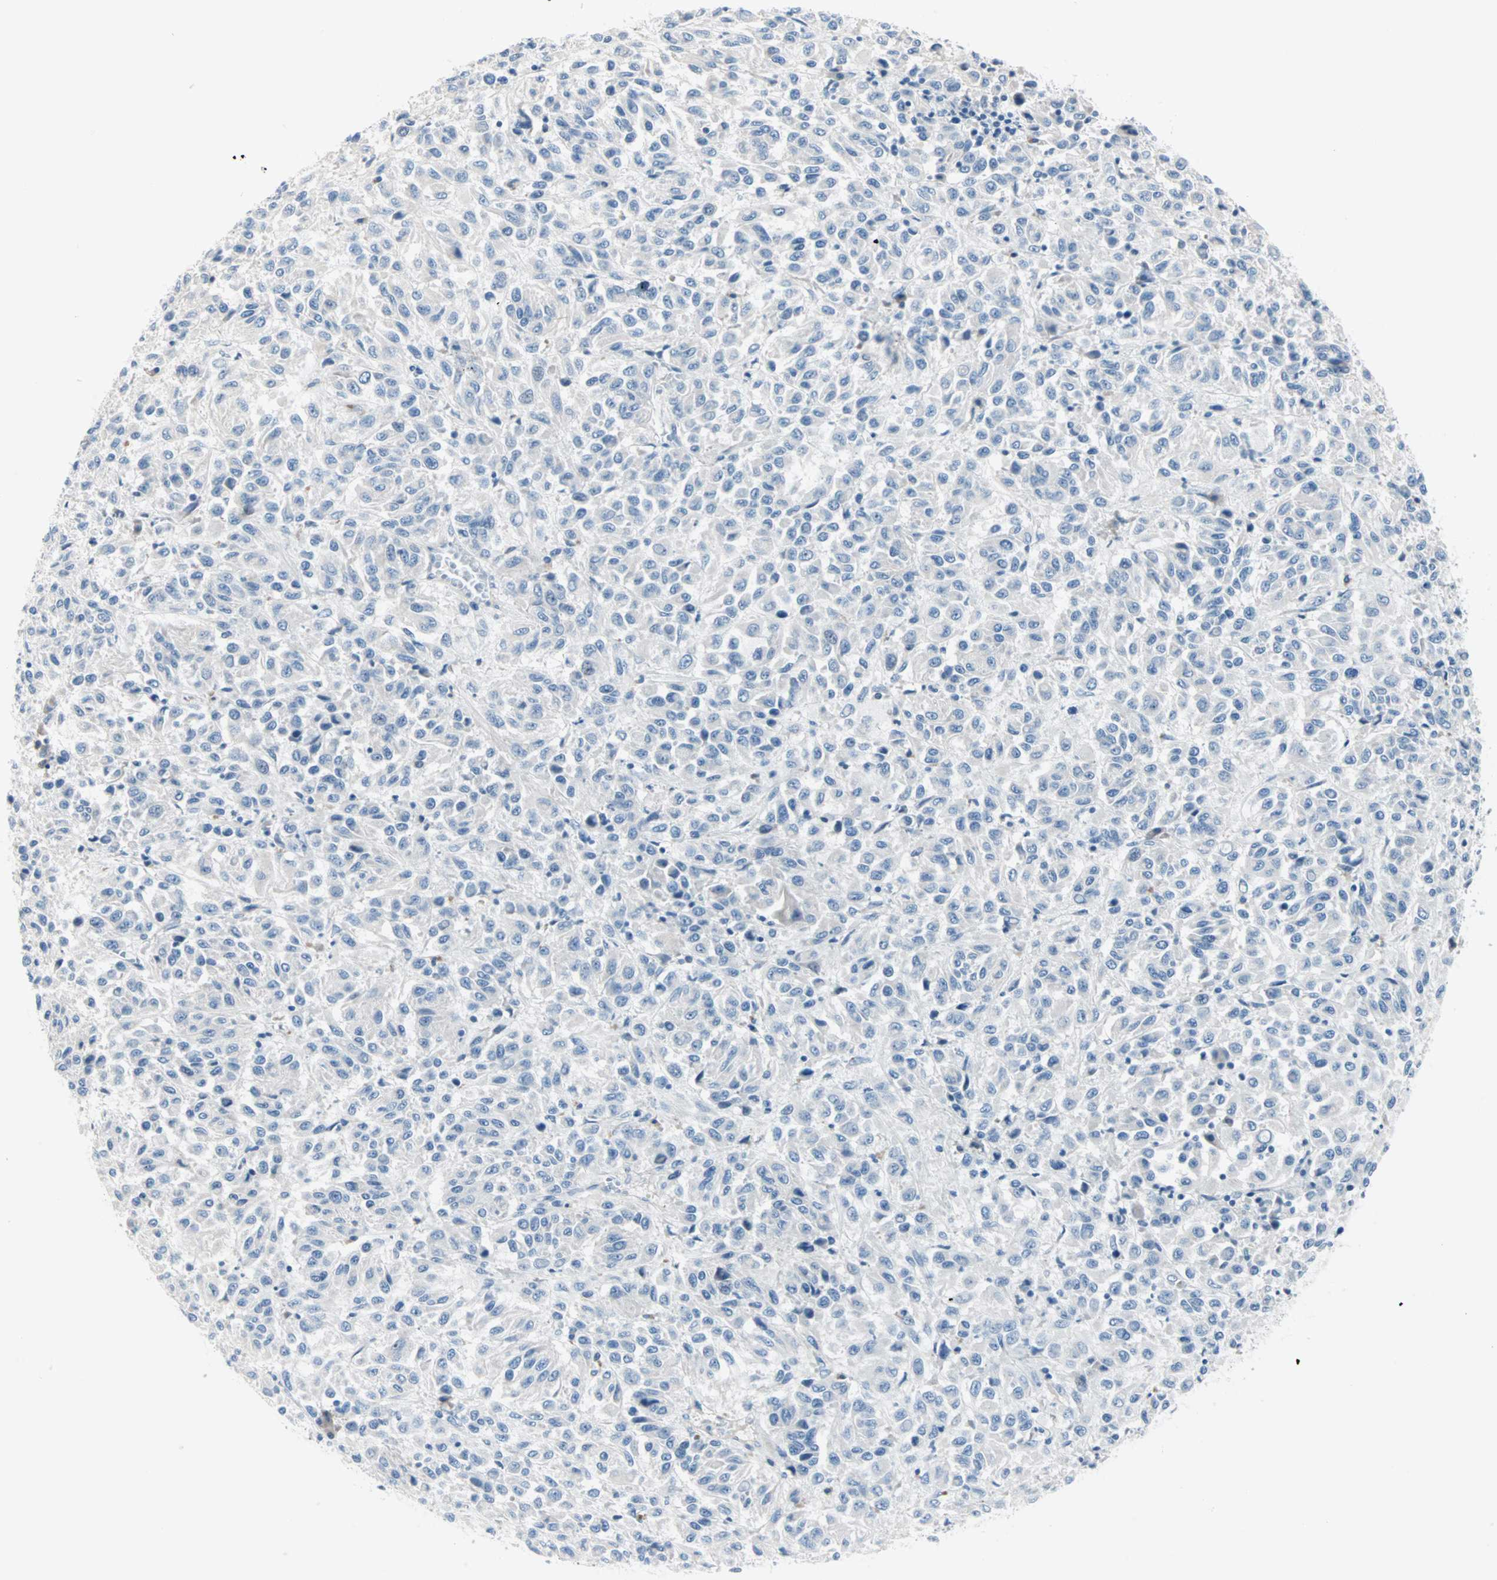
{"staining": {"intensity": "negative", "quantity": "none", "location": "none"}, "tissue": "melanoma", "cell_type": "Tumor cells", "image_type": "cancer", "snomed": [{"axis": "morphology", "description": "Malignant melanoma, Metastatic site"}, {"axis": "topography", "description": "Lung"}], "caption": "IHC image of neoplastic tissue: human malignant melanoma (metastatic site) stained with DAB (3,3'-diaminobenzidine) exhibits no significant protein expression in tumor cells. (Immunohistochemistry, brightfield microscopy, high magnification).", "gene": "NEFH", "patient": {"sex": "male", "age": 64}}